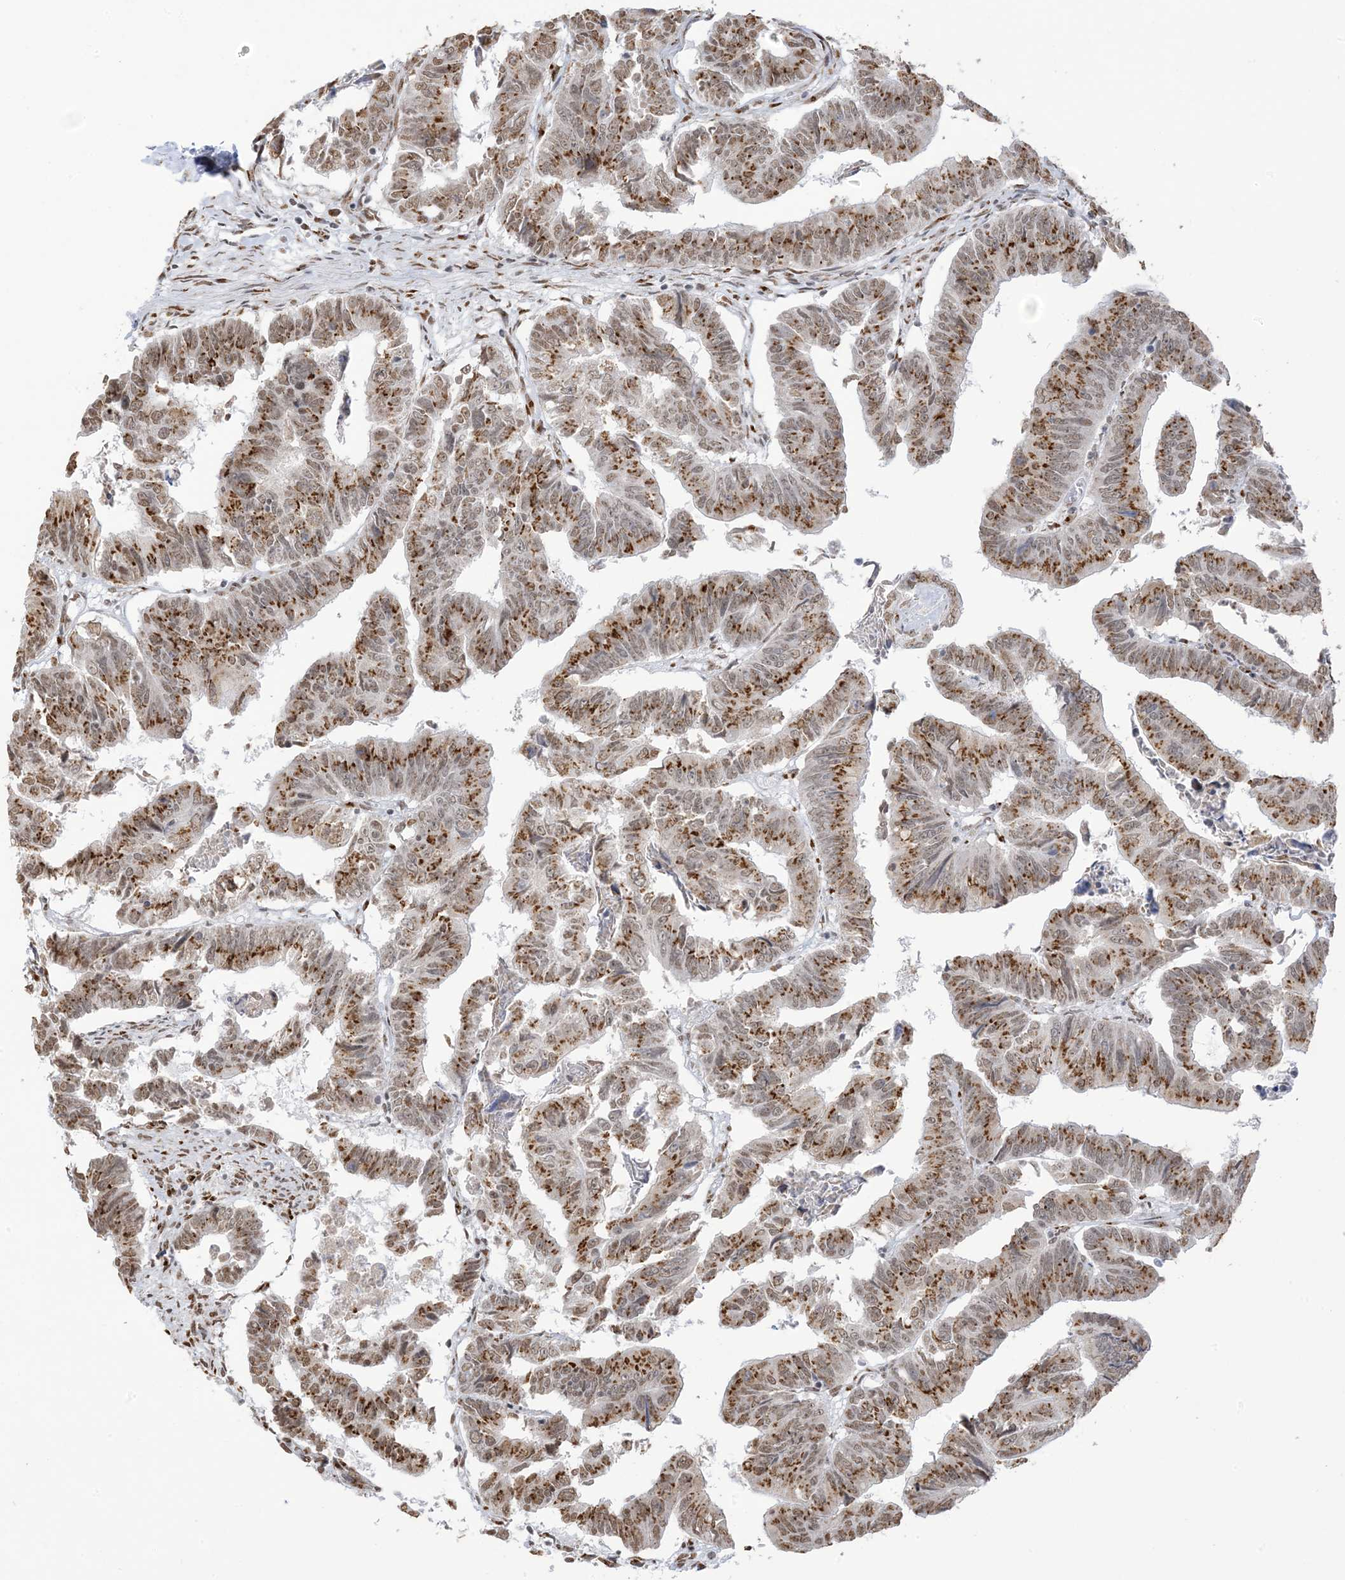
{"staining": {"intensity": "moderate", "quantity": ">75%", "location": "cytoplasmic/membranous,nuclear"}, "tissue": "colorectal cancer", "cell_type": "Tumor cells", "image_type": "cancer", "snomed": [{"axis": "morphology", "description": "Adenocarcinoma, NOS"}, {"axis": "topography", "description": "Rectum"}], "caption": "The immunohistochemical stain shows moderate cytoplasmic/membranous and nuclear staining in tumor cells of colorectal cancer tissue.", "gene": "GPR107", "patient": {"sex": "female", "age": 65}}